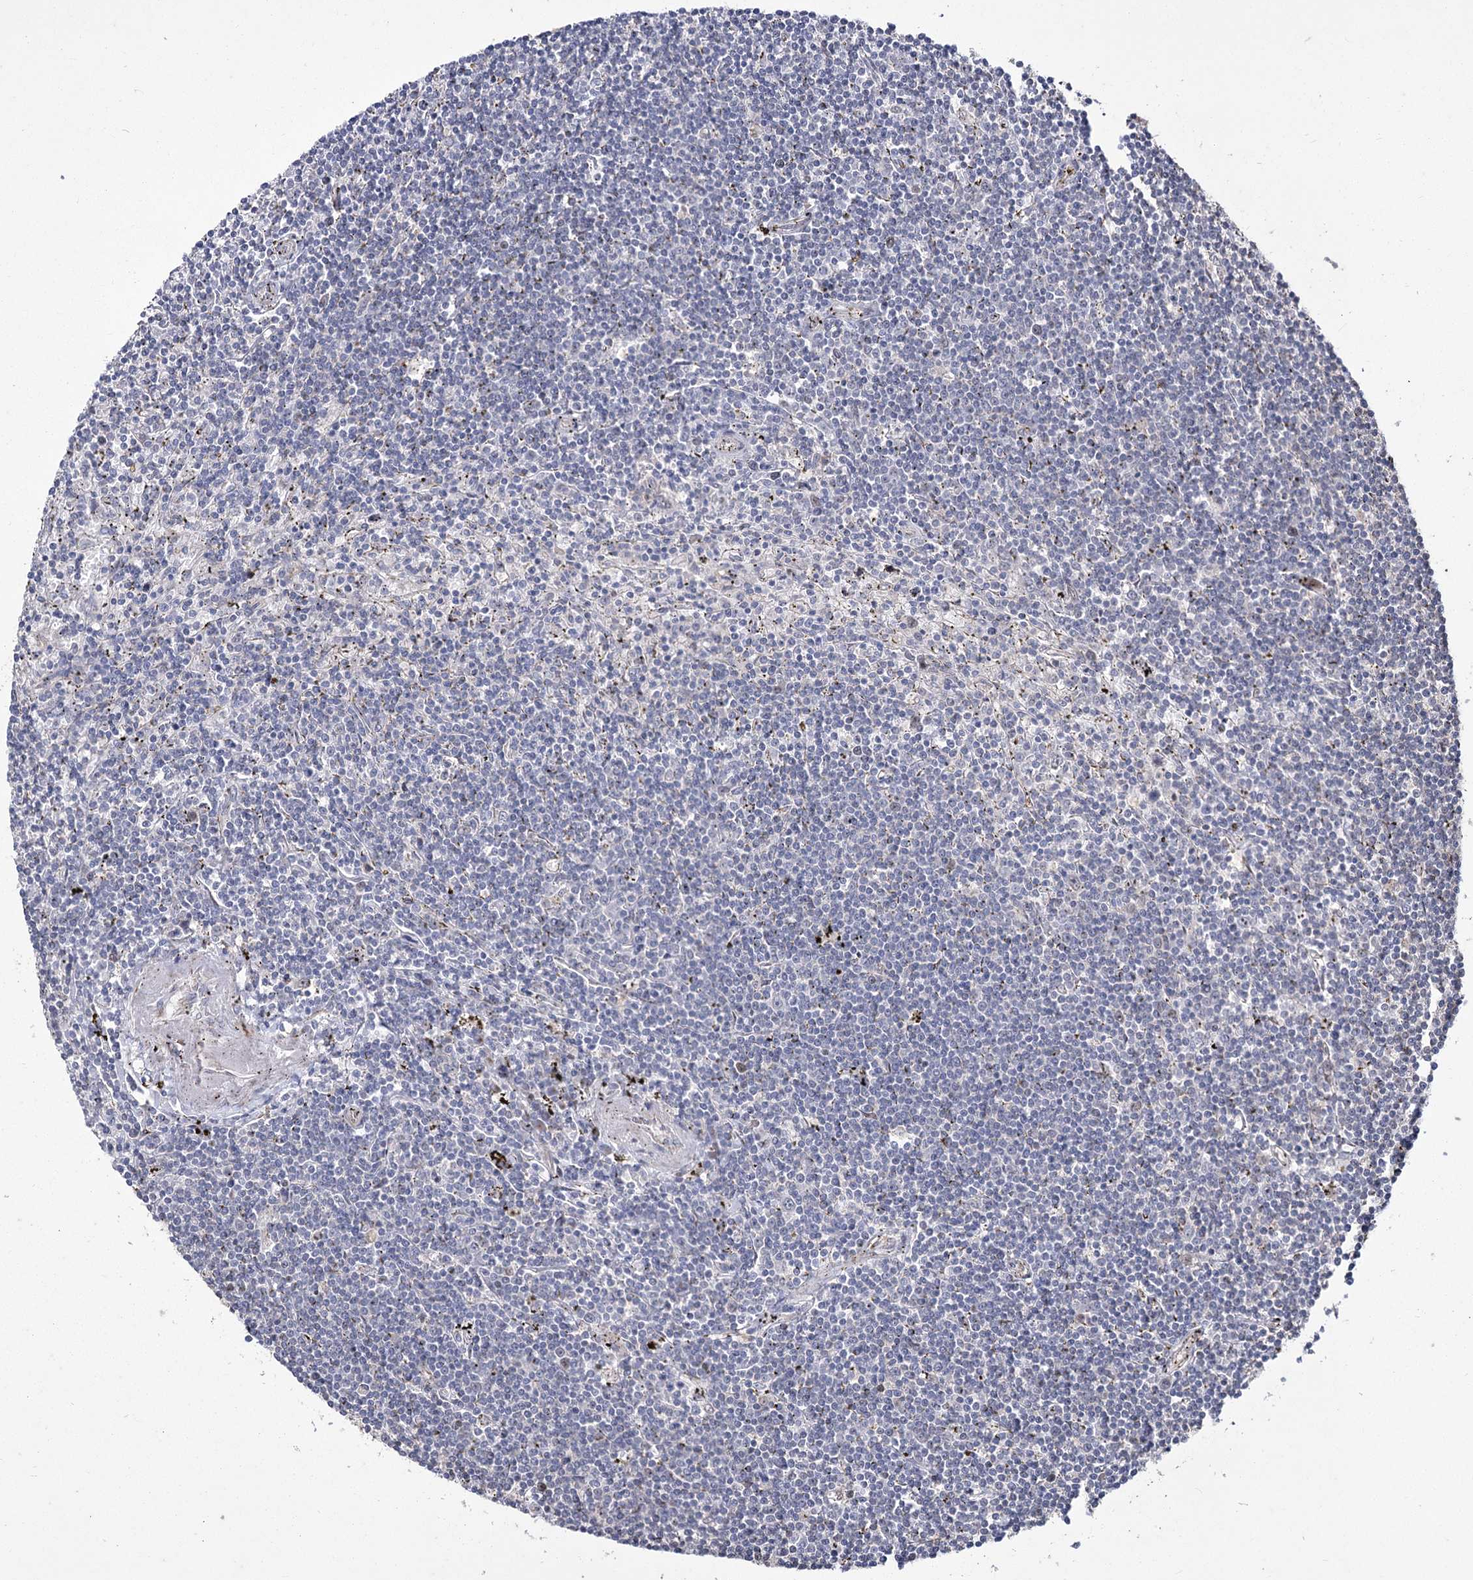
{"staining": {"intensity": "negative", "quantity": "none", "location": "none"}, "tissue": "lymphoma", "cell_type": "Tumor cells", "image_type": "cancer", "snomed": [{"axis": "morphology", "description": "Malignant lymphoma, non-Hodgkin's type, Low grade"}, {"axis": "topography", "description": "Spleen"}], "caption": "Histopathology image shows no protein expression in tumor cells of lymphoma tissue.", "gene": "PRC1", "patient": {"sex": "male", "age": 76}}